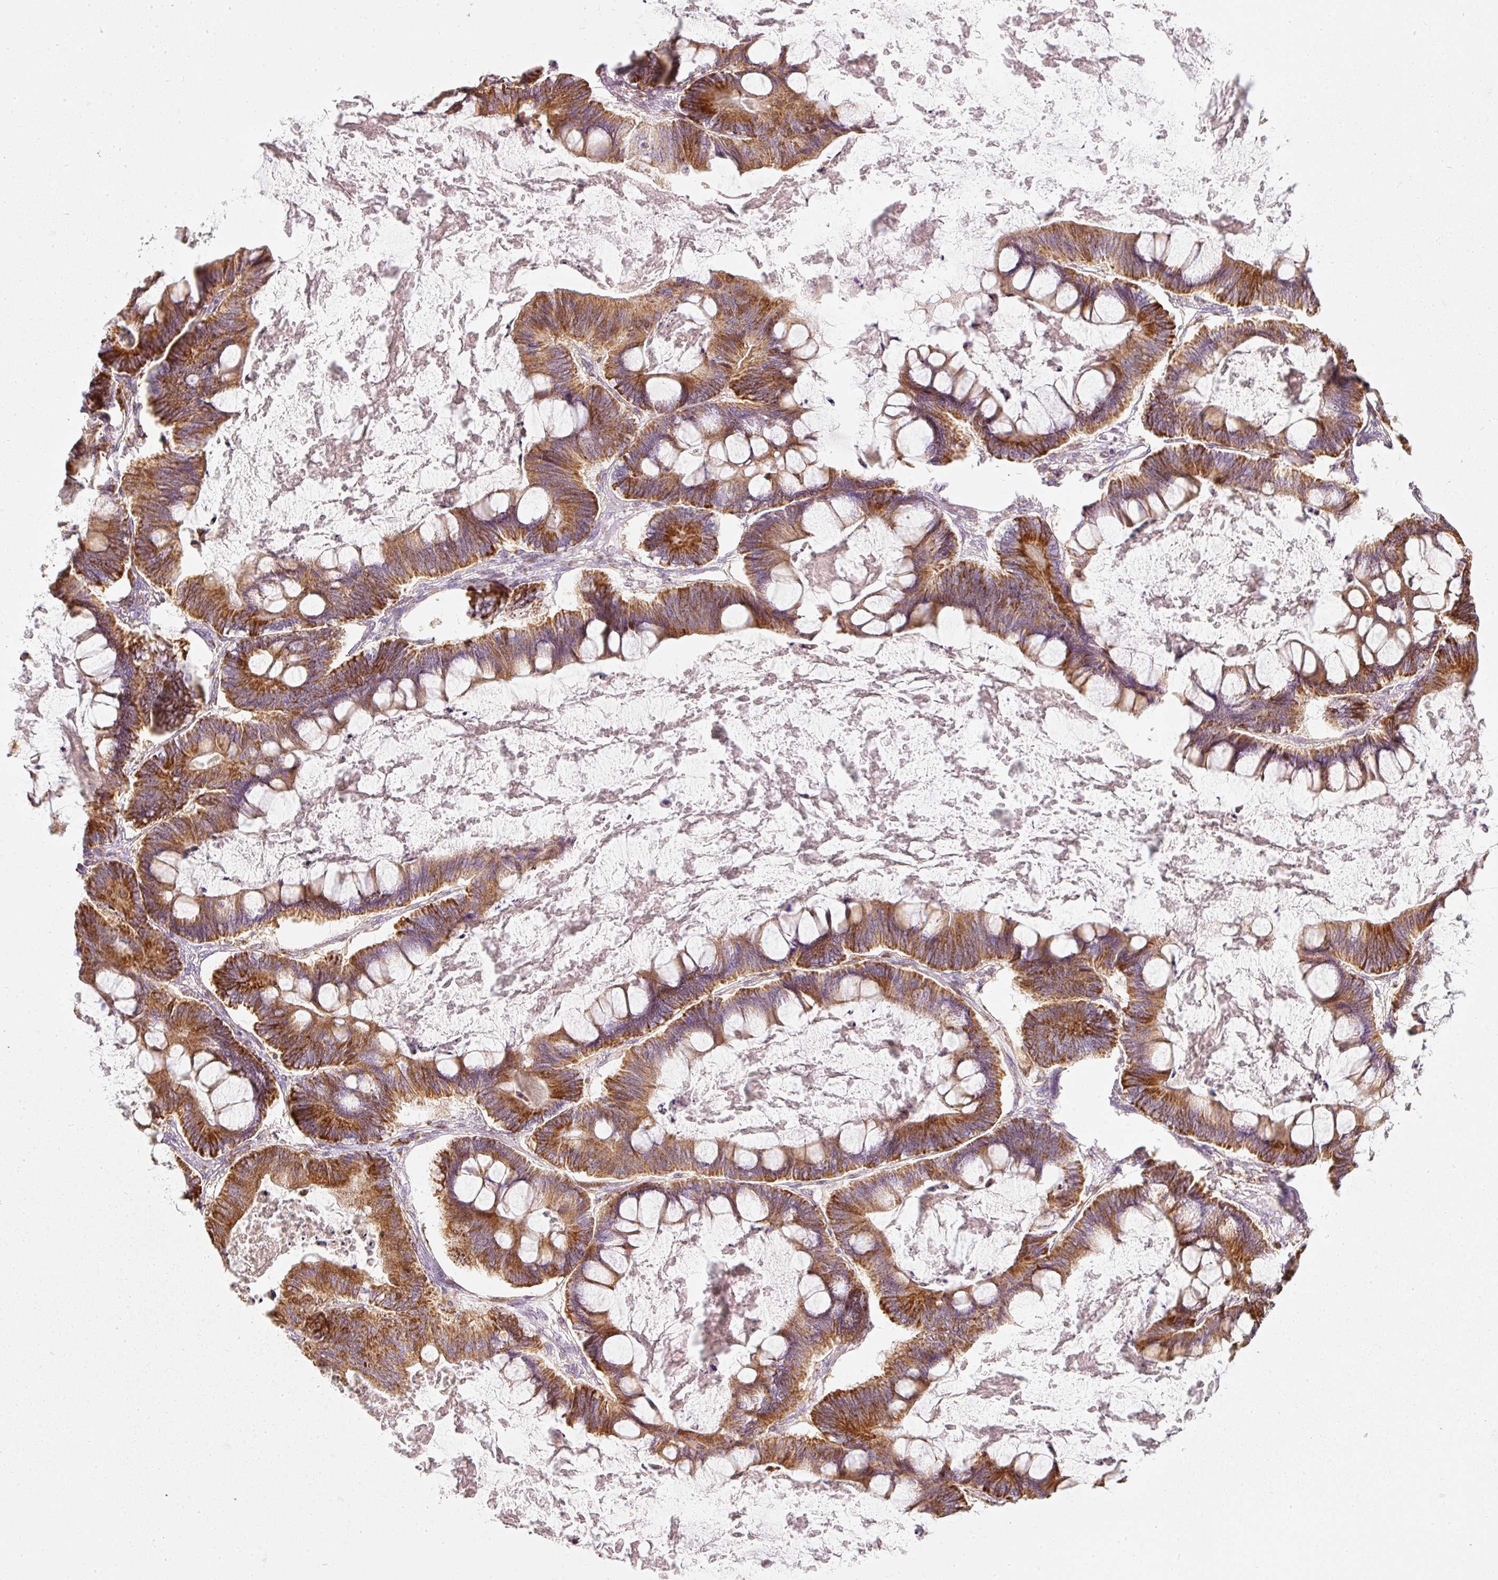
{"staining": {"intensity": "strong", "quantity": ">75%", "location": "cytoplasmic/membranous"}, "tissue": "ovarian cancer", "cell_type": "Tumor cells", "image_type": "cancer", "snomed": [{"axis": "morphology", "description": "Cystadenocarcinoma, mucinous, NOS"}, {"axis": "topography", "description": "Ovary"}], "caption": "A brown stain shows strong cytoplasmic/membranous staining of a protein in mucinous cystadenocarcinoma (ovarian) tumor cells. The protein is shown in brown color, while the nuclei are stained blue.", "gene": "DUT", "patient": {"sex": "female", "age": 61}}